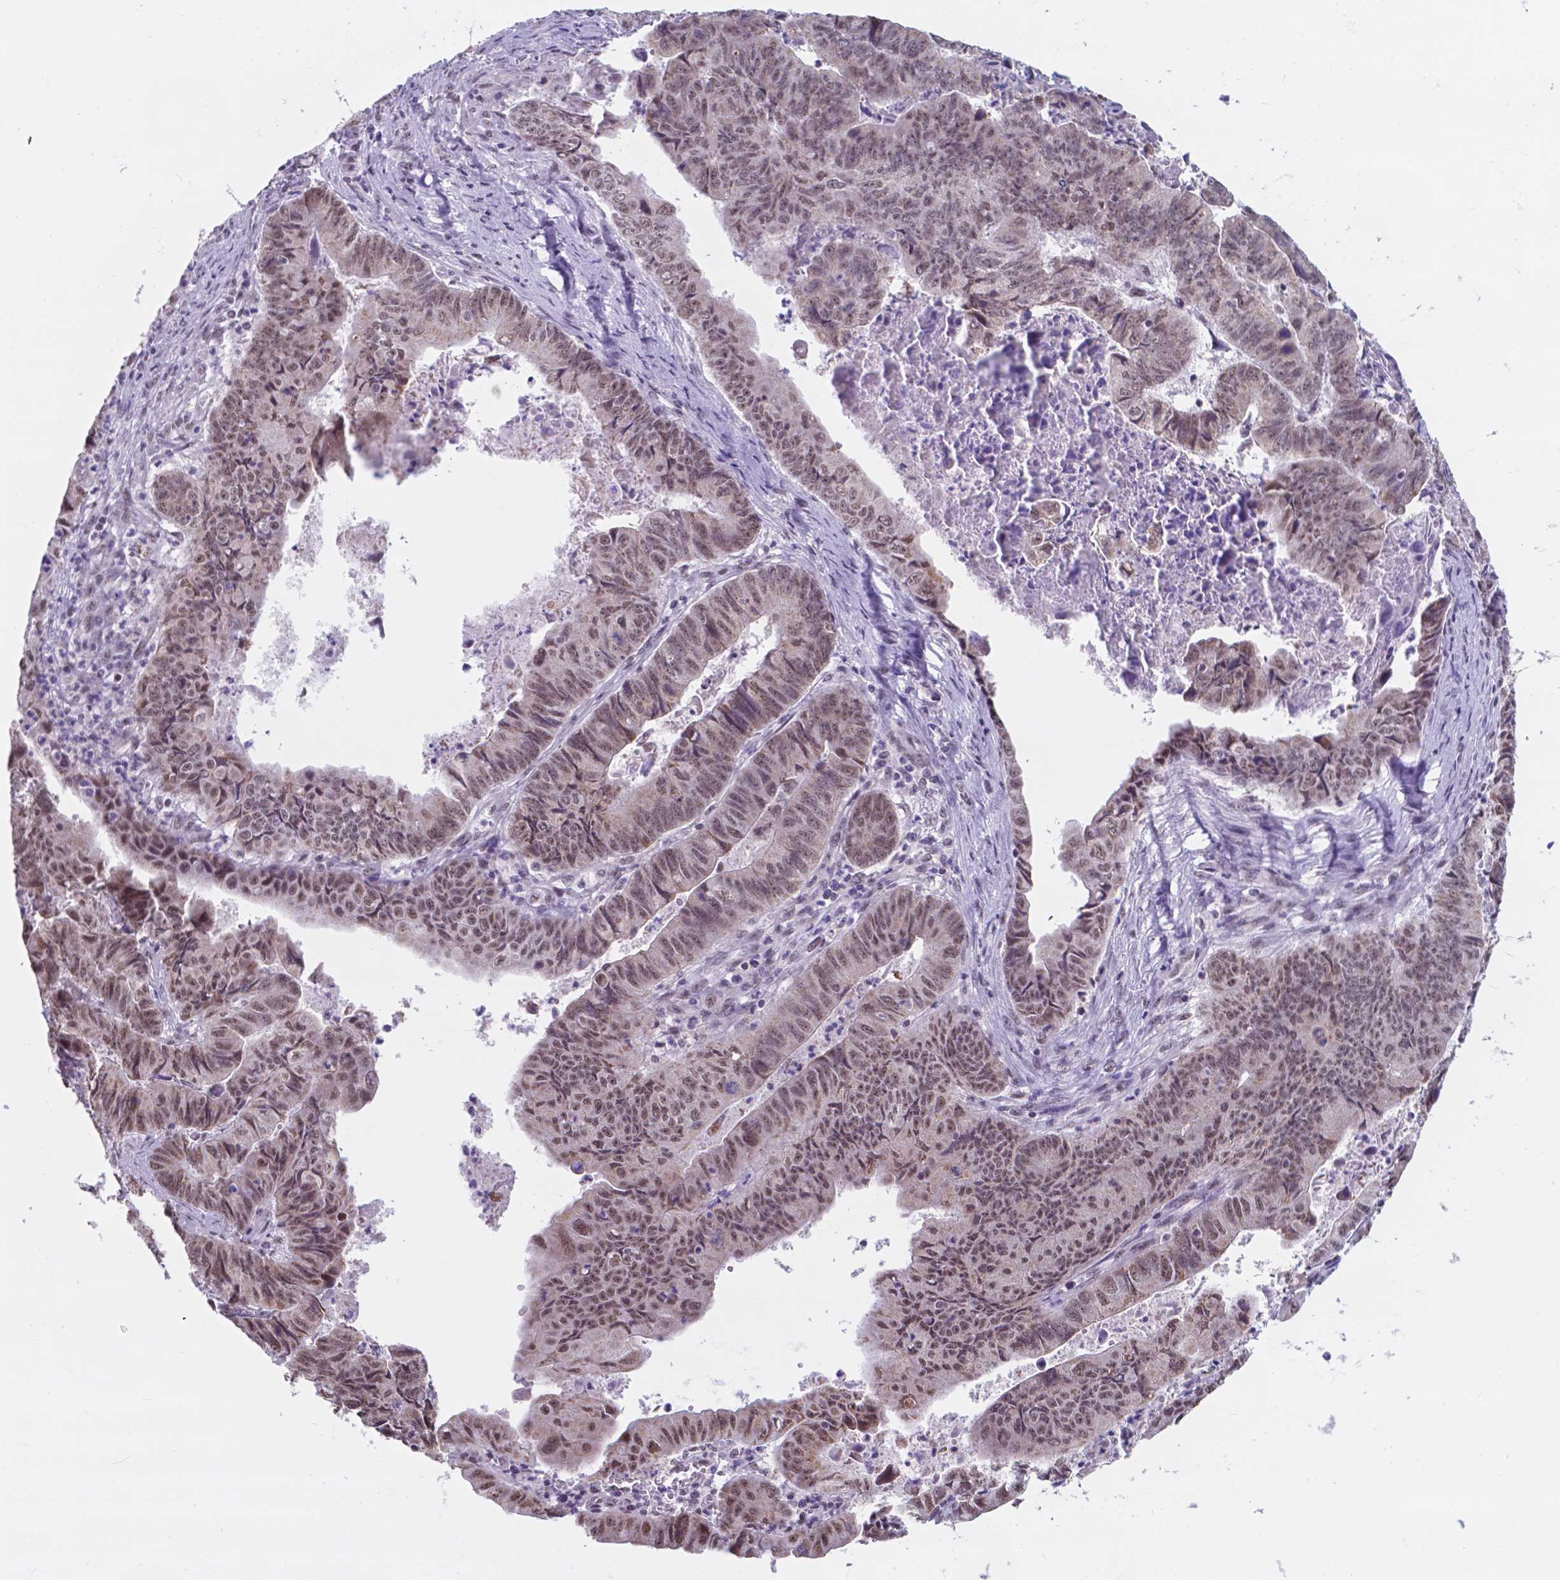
{"staining": {"intensity": "weak", "quantity": ">75%", "location": "nuclear"}, "tissue": "stomach cancer", "cell_type": "Tumor cells", "image_type": "cancer", "snomed": [{"axis": "morphology", "description": "Adenocarcinoma, NOS"}, {"axis": "topography", "description": "Stomach, lower"}], "caption": "Protein expression analysis of human stomach cancer (adenocarcinoma) reveals weak nuclear expression in approximately >75% of tumor cells.", "gene": "BCAS2", "patient": {"sex": "male", "age": 77}}